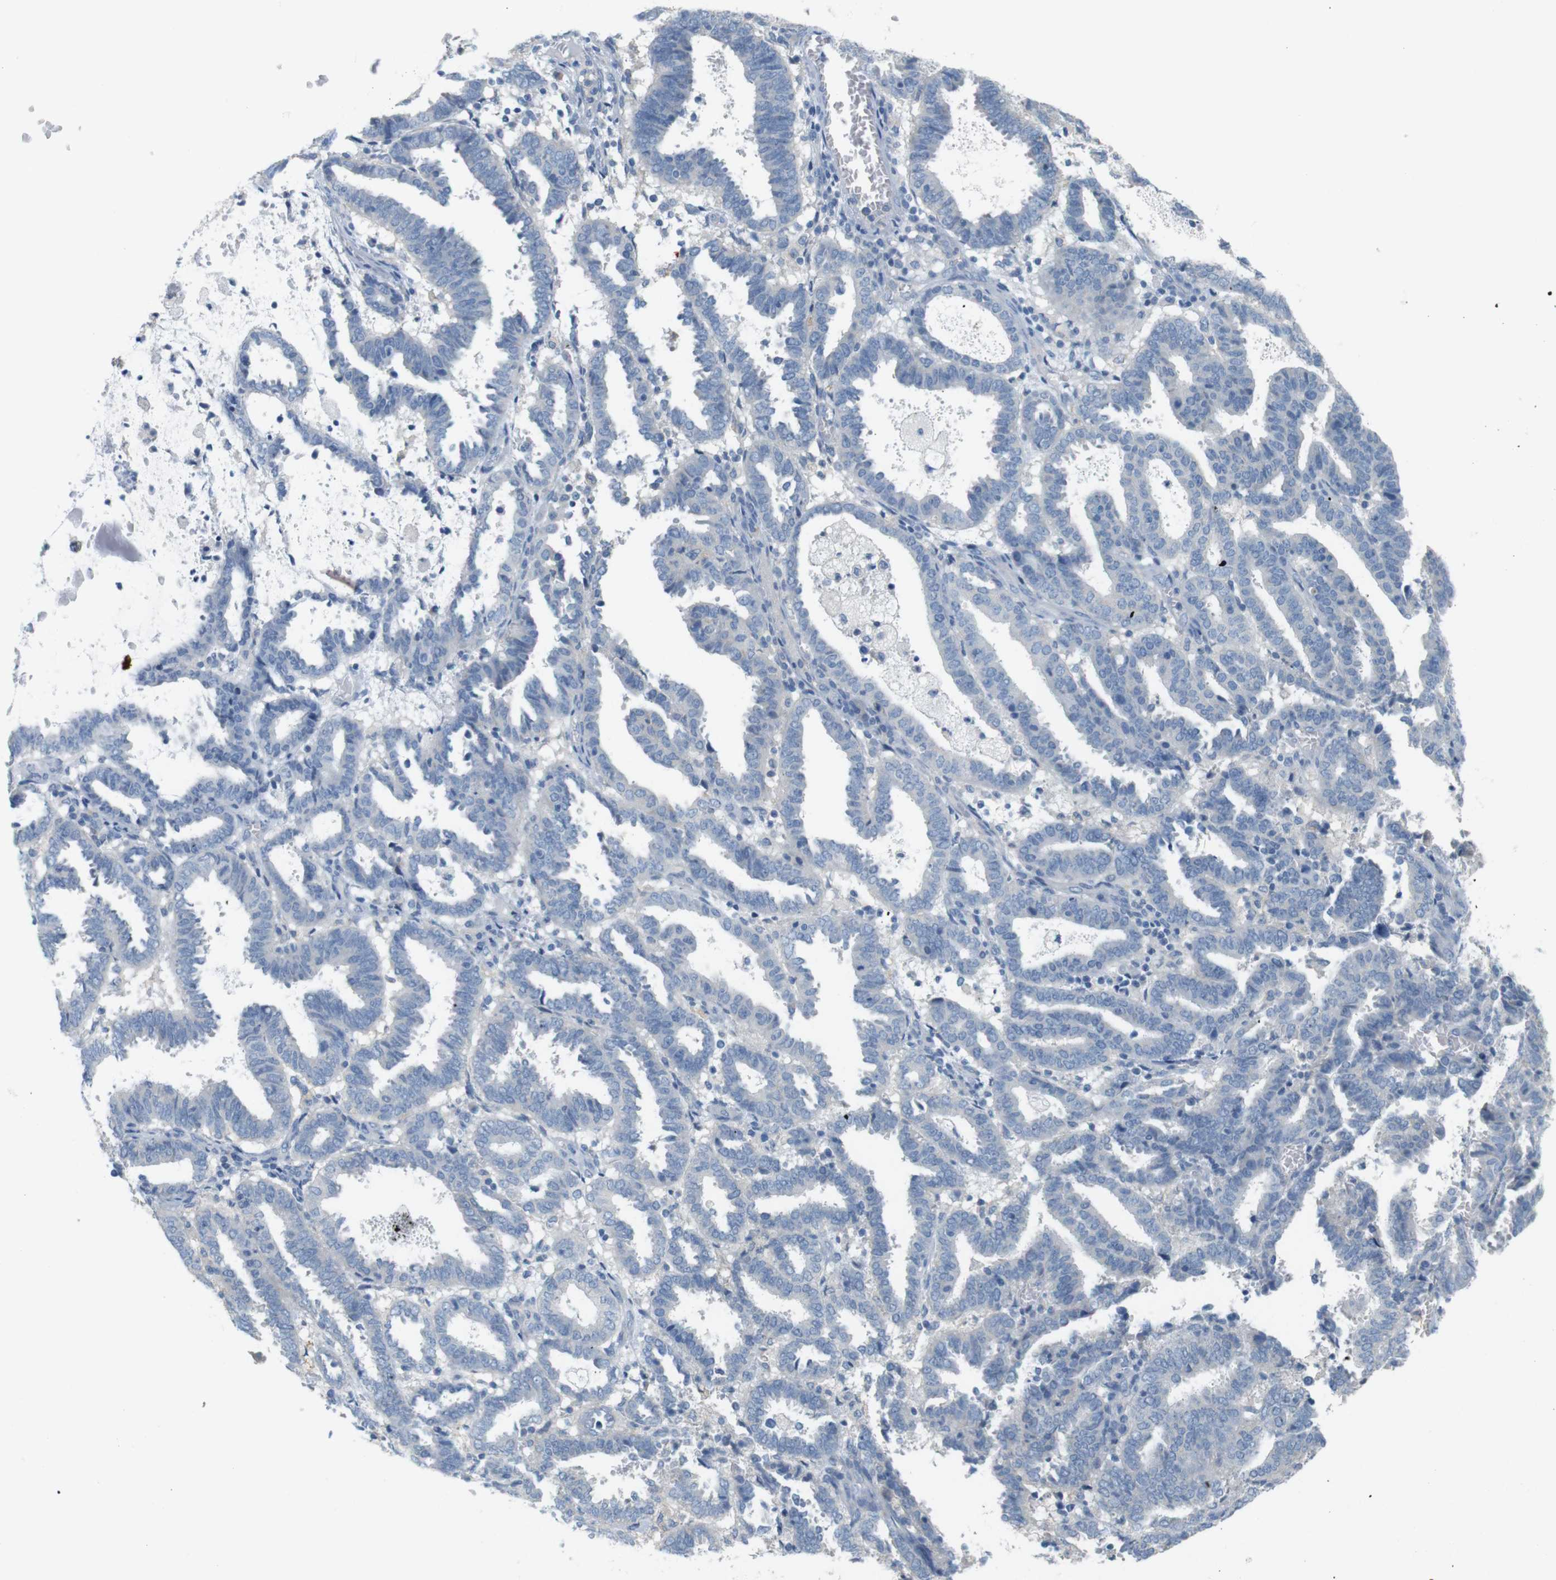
{"staining": {"intensity": "negative", "quantity": "none", "location": "none"}, "tissue": "endometrial cancer", "cell_type": "Tumor cells", "image_type": "cancer", "snomed": [{"axis": "morphology", "description": "Adenocarcinoma, NOS"}, {"axis": "topography", "description": "Uterus"}], "caption": "An immunohistochemistry image of adenocarcinoma (endometrial) is shown. There is no staining in tumor cells of adenocarcinoma (endometrial).", "gene": "LRRK2", "patient": {"sex": "female", "age": 83}}